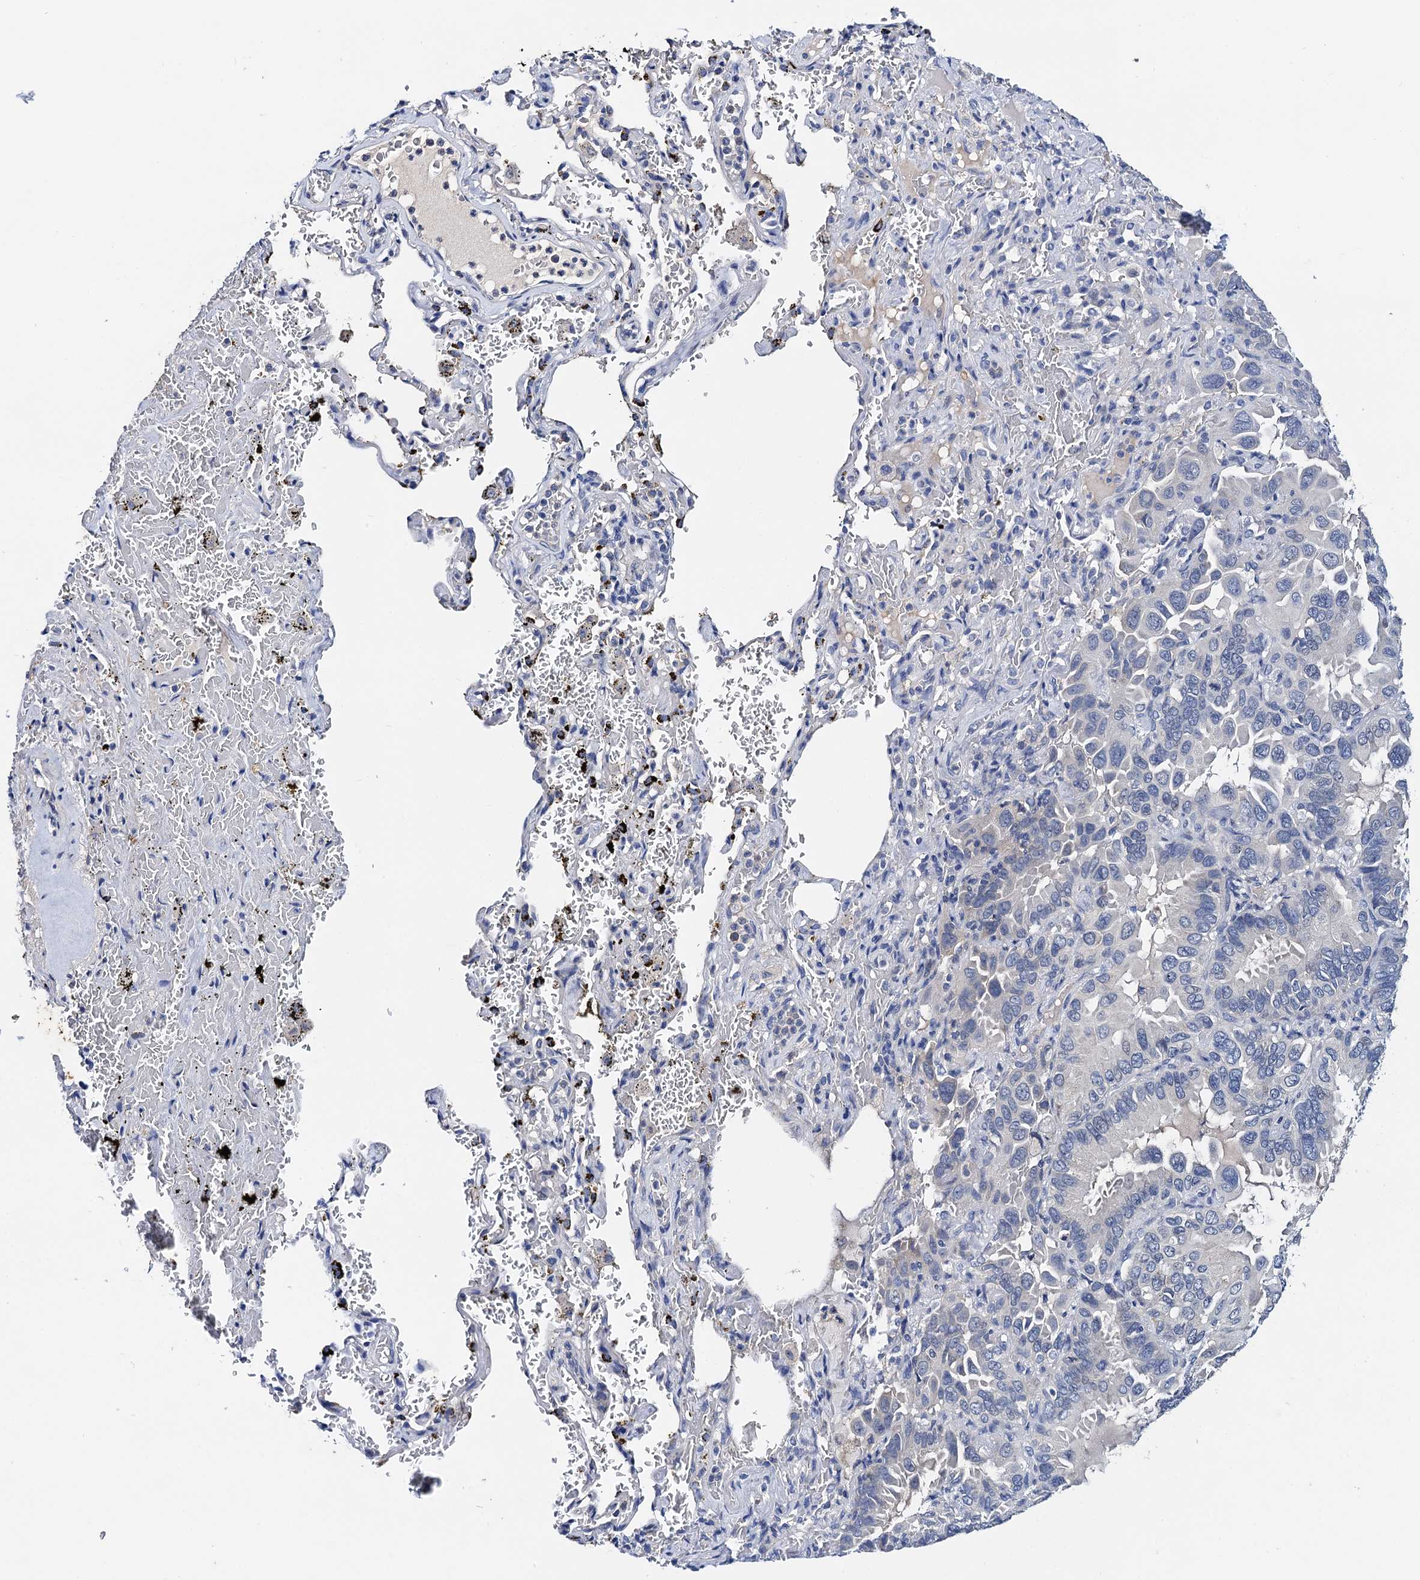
{"staining": {"intensity": "negative", "quantity": "none", "location": "none"}, "tissue": "lung cancer", "cell_type": "Tumor cells", "image_type": "cancer", "snomed": [{"axis": "morphology", "description": "Adenocarcinoma, NOS"}, {"axis": "topography", "description": "Lung"}], "caption": "Adenocarcinoma (lung) stained for a protein using immunohistochemistry (IHC) reveals no expression tumor cells.", "gene": "TMEM39B", "patient": {"sex": "male", "age": 64}}